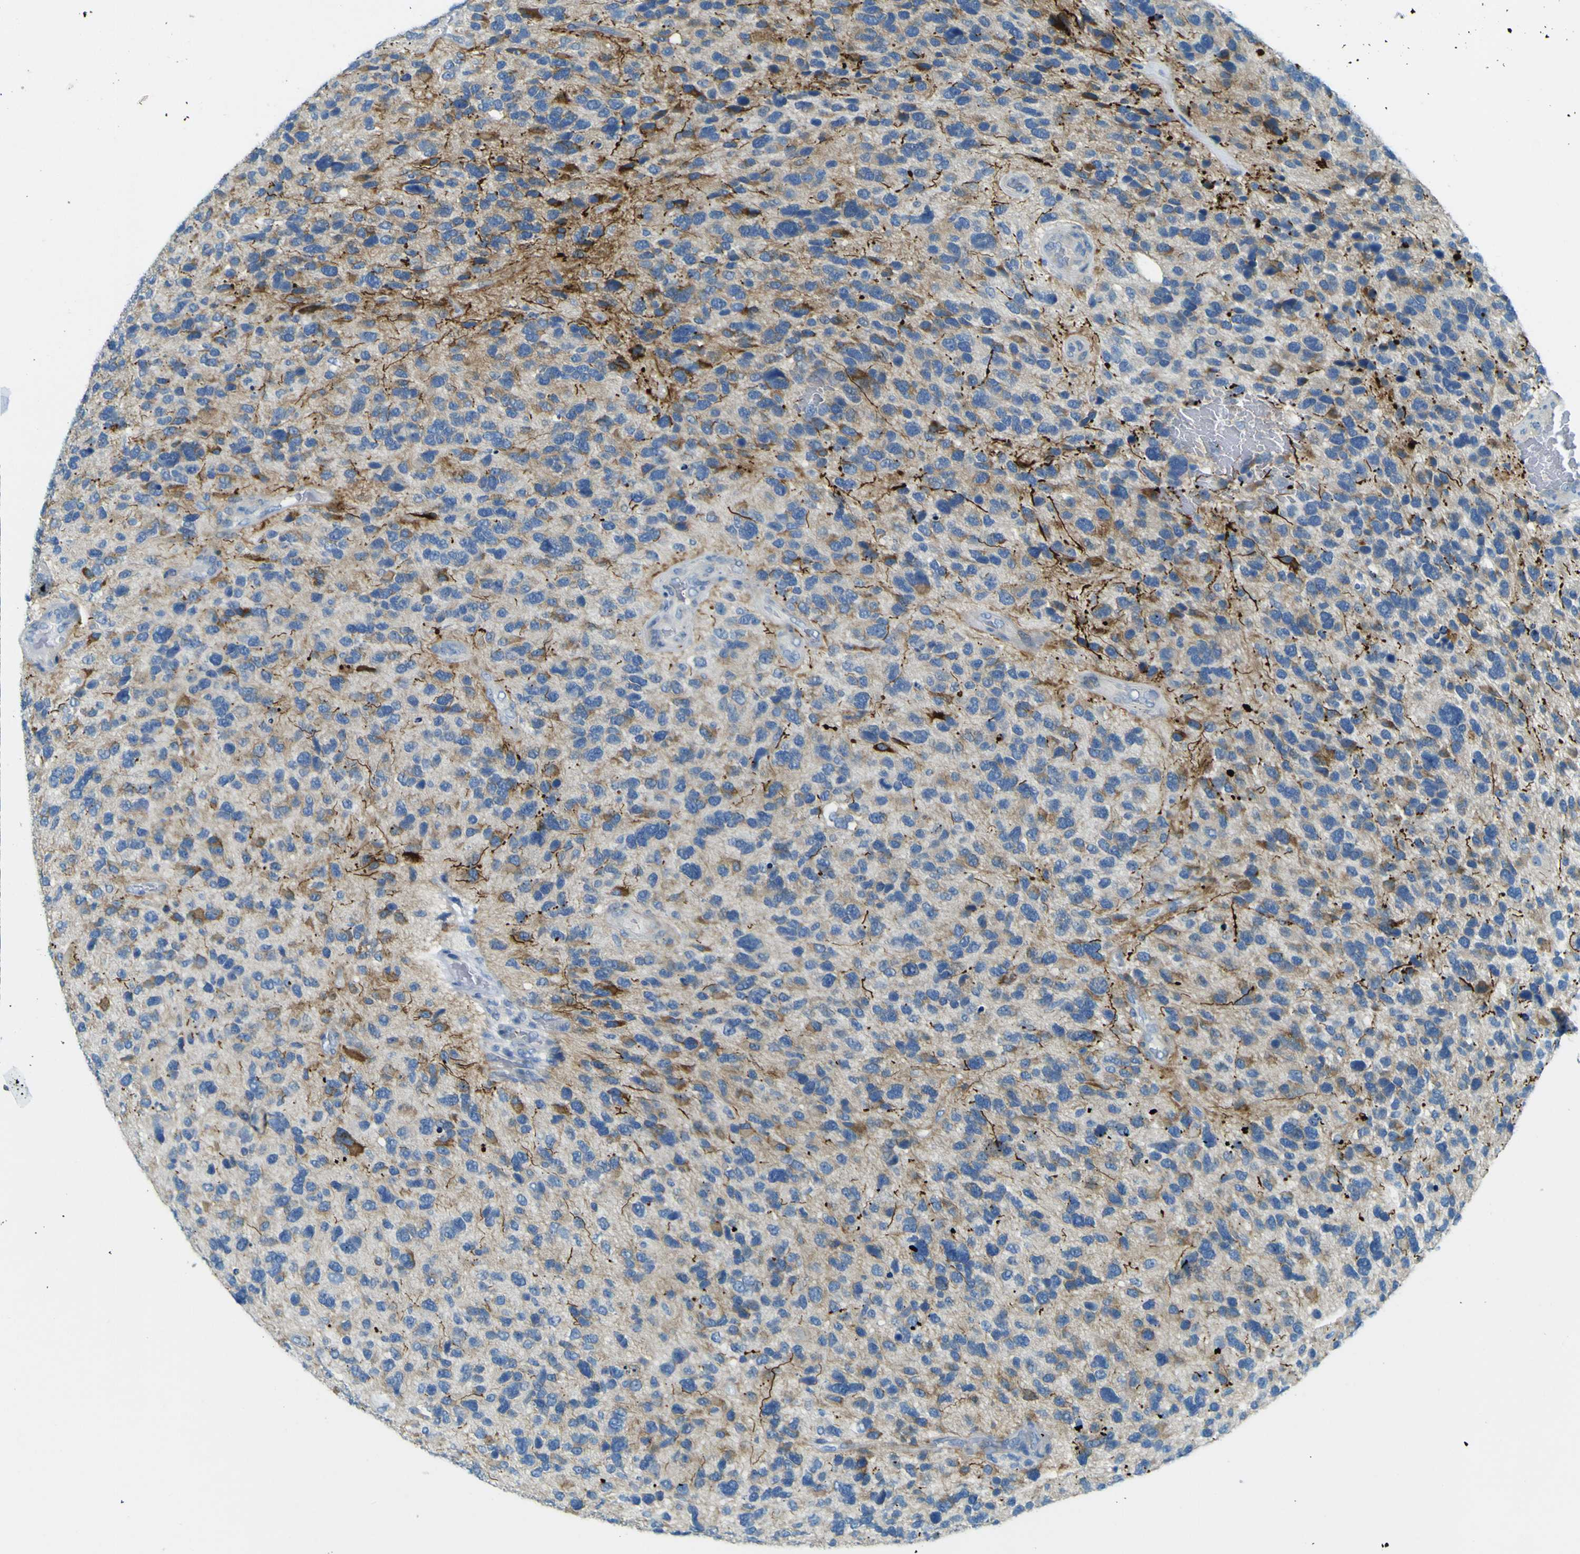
{"staining": {"intensity": "moderate", "quantity": "25%-75%", "location": "cytoplasmic/membranous"}, "tissue": "glioma", "cell_type": "Tumor cells", "image_type": "cancer", "snomed": [{"axis": "morphology", "description": "Glioma, malignant, High grade"}, {"axis": "topography", "description": "Brain"}], "caption": "Immunohistochemistry (IHC) (DAB (3,3'-diaminobenzidine)) staining of malignant high-grade glioma demonstrates moderate cytoplasmic/membranous protein expression in about 25%-75% of tumor cells. Ihc stains the protein in brown and the nuclei are stained blue.", "gene": "SORCS1", "patient": {"sex": "female", "age": 58}}